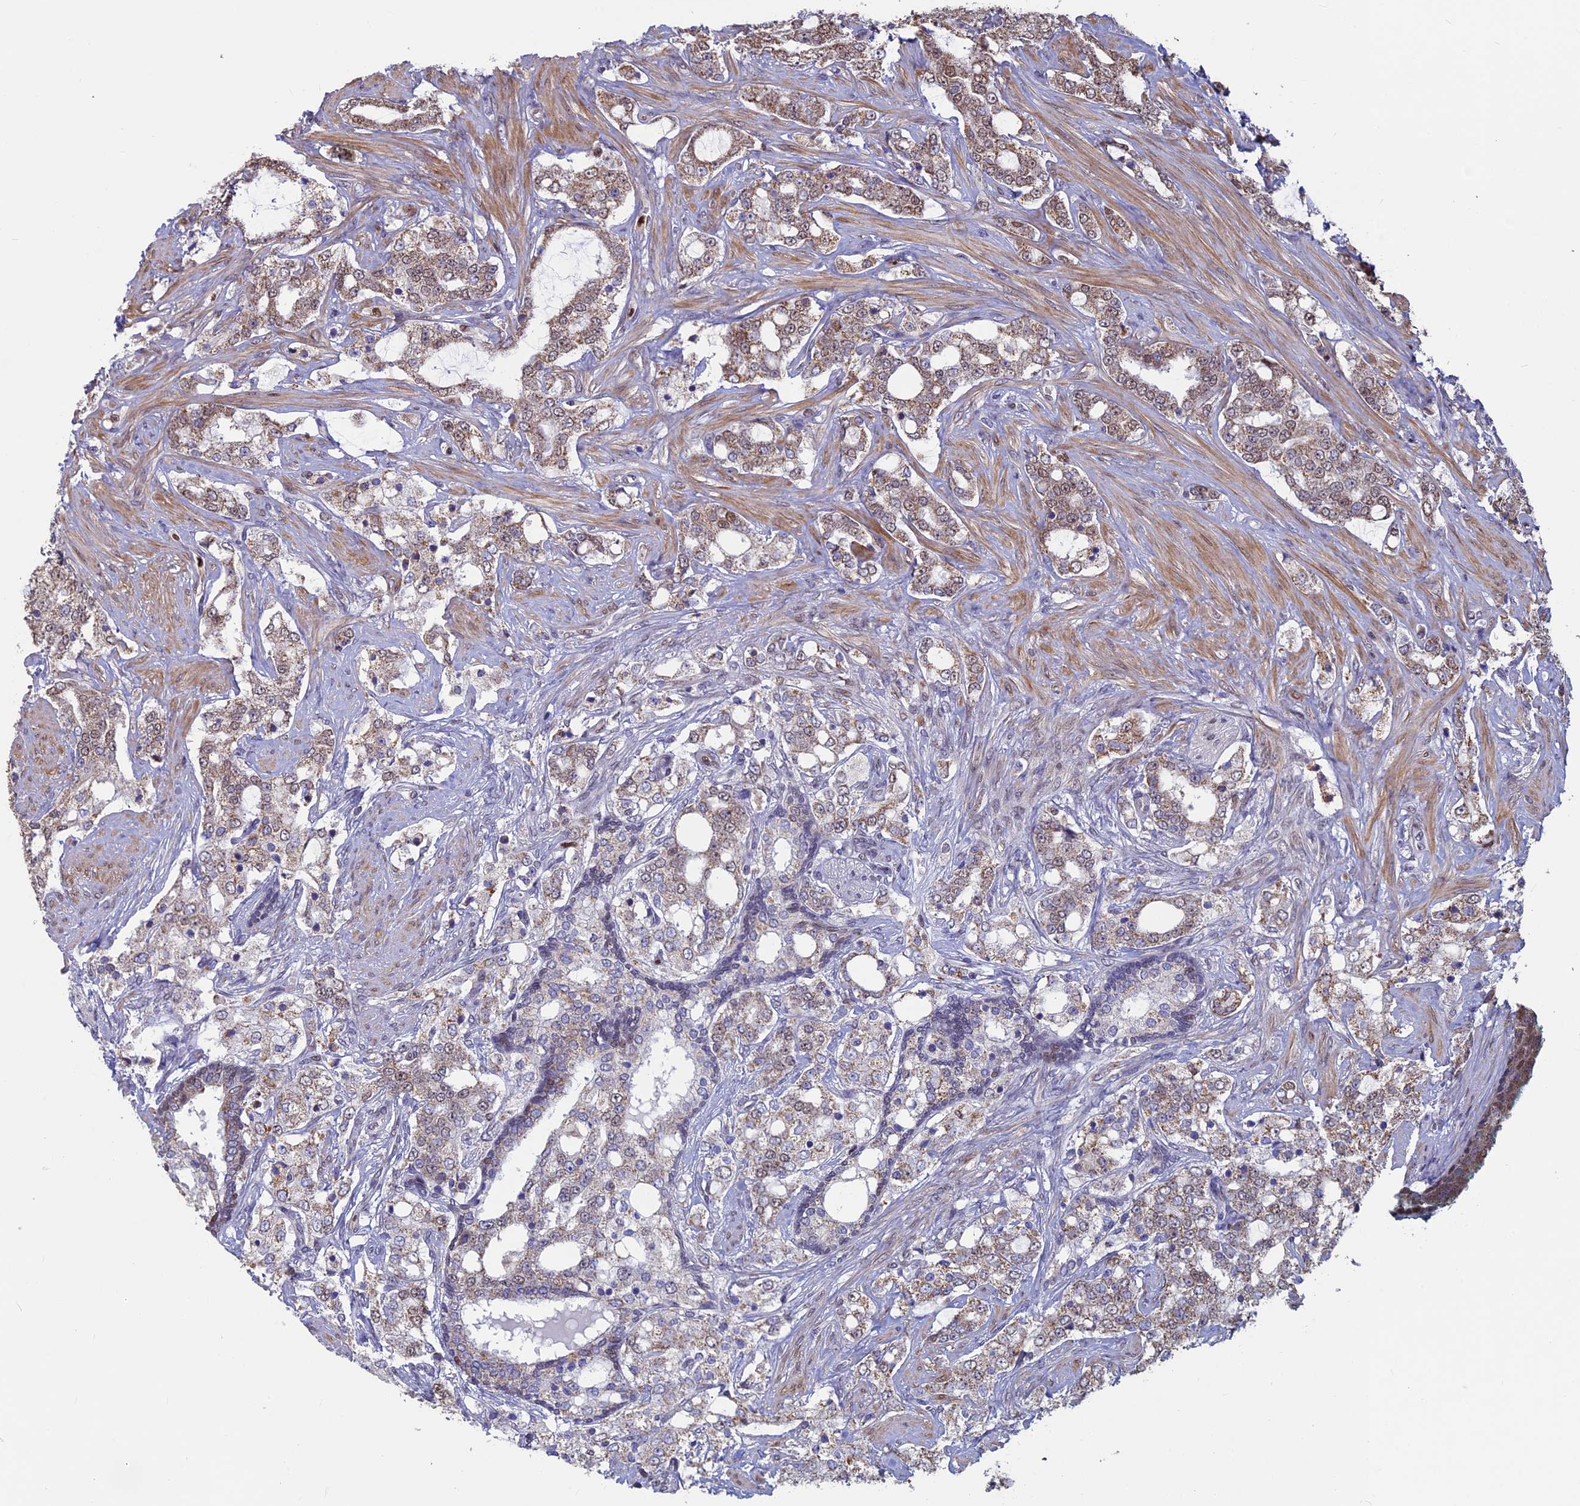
{"staining": {"intensity": "moderate", "quantity": ">75%", "location": "cytoplasmic/membranous,nuclear"}, "tissue": "prostate cancer", "cell_type": "Tumor cells", "image_type": "cancer", "snomed": [{"axis": "morphology", "description": "Adenocarcinoma, High grade"}, {"axis": "topography", "description": "Prostate"}], "caption": "A histopathology image of human prostate cancer (high-grade adenocarcinoma) stained for a protein demonstrates moderate cytoplasmic/membranous and nuclear brown staining in tumor cells.", "gene": "ACSS1", "patient": {"sex": "male", "age": 64}}